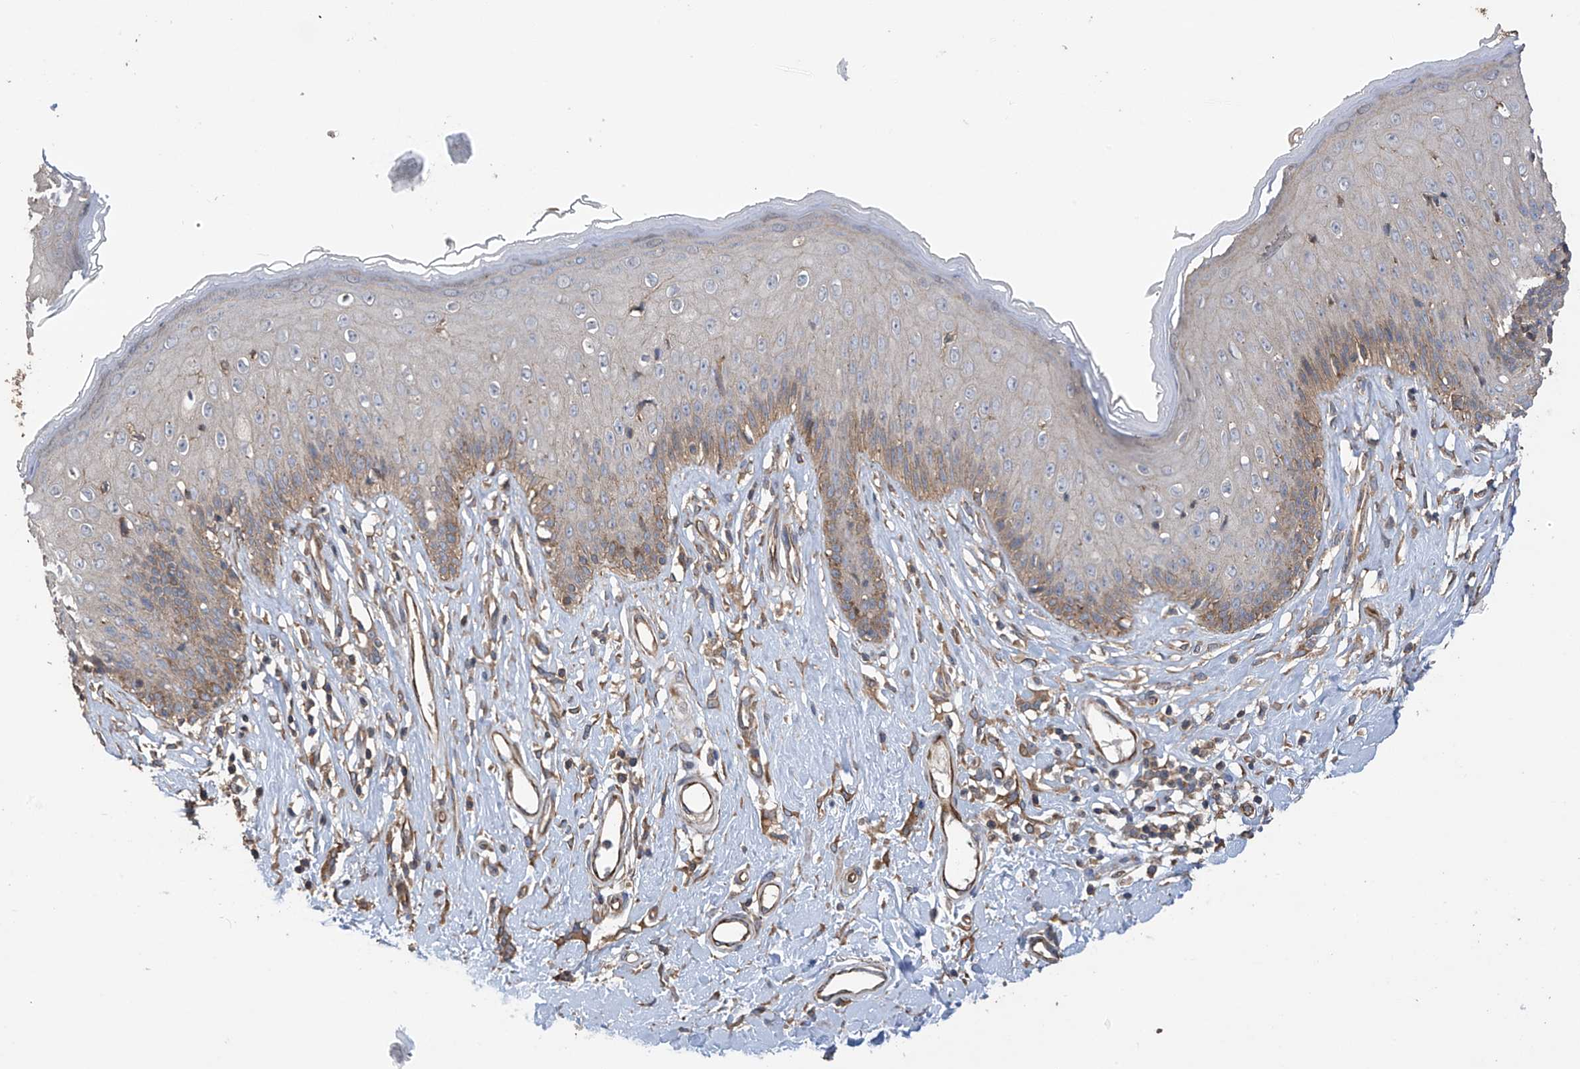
{"staining": {"intensity": "weak", "quantity": "25%-75%", "location": "cytoplasmic/membranous"}, "tissue": "skin", "cell_type": "Epidermal cells", "image_type": "normal", "snomed": [{"axis": "morphology", "description": "Normal tissue, NOS"}, {"axis": "morphology", "description": "Squamous cell carcinoma, NOS"}, {"axis": "topography", "description": "Vulva"}], "caption": "DAB immunohistochemical staining of benign human skin exhibits weak cytoplasmic/membranous protein staining in about 25%-75% of epidermal cells.", "gene": "PHACTR4", "patient": {"sex": "female", "age": 85}}